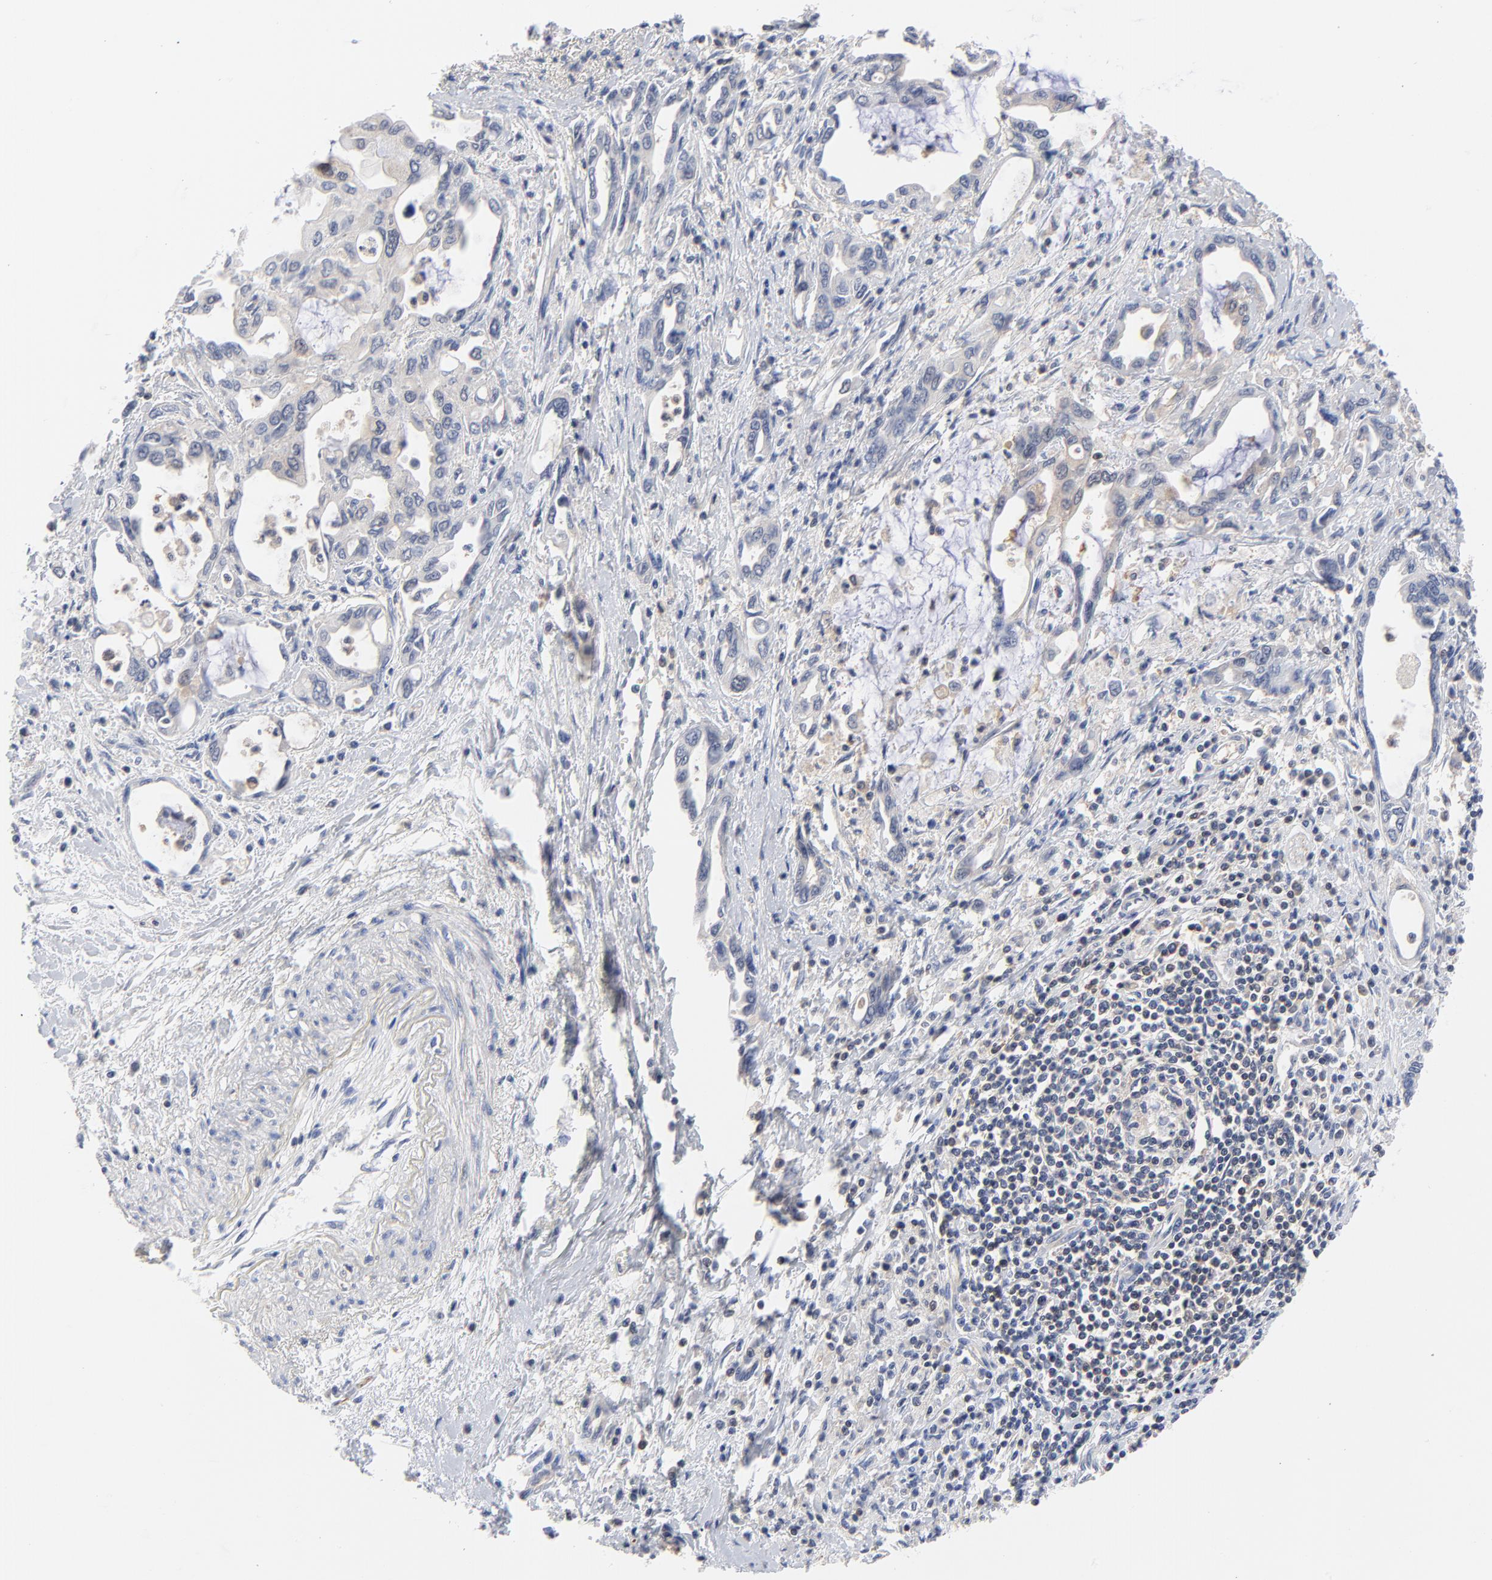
{"staining": {"intensity": "negative", "quantity": "none", "location": "none"}, "tissue": "pancreatic cancer", "cell_type": "Tumor cells", "image_type": "cancer", "snomed": [{"axis": "morphology", "description": "Adenocarcinoma, NOS"}, {"axis": "topography", "description": "Pancreas"}], "caption": "Immunohistochemistry histopathology image of human adenocarcinoma (pancreatic) stained for a protein (brown), which displays no staining in tumor cells.", "gene": "CAB39L", "patient": {"sex": "female", "age": 57}}